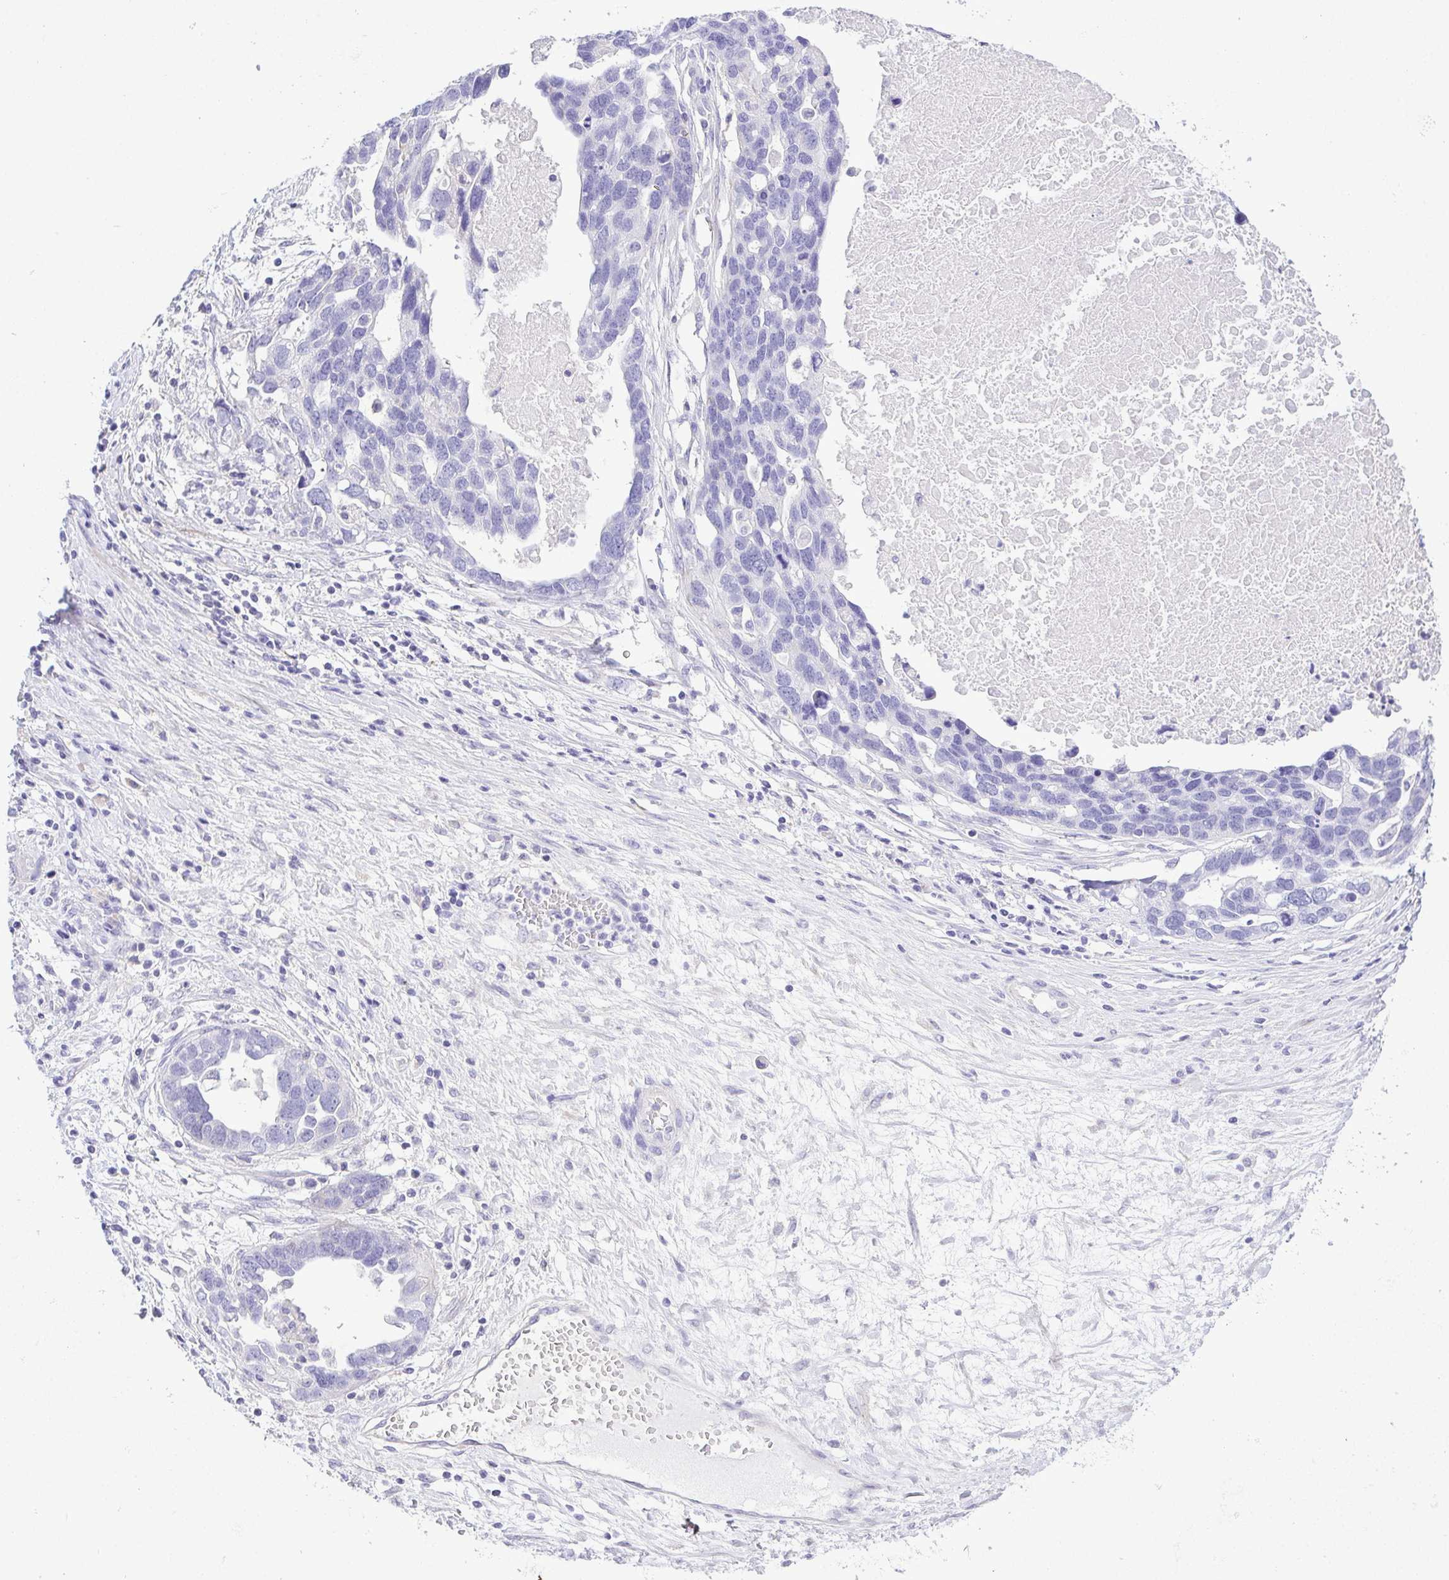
{"staining": {"intensity": "negative", "quantity": "none", "location": "none"}, "tissue": "ovarian cancer", "cell_type": "Tumor cells", "image_type": "cancer", "snomed": [{"axis": "morphology", "description": "Cystadenocarcinoma, serous, NOS"}, {"axis": "topography", "description": "Ovary"}], "caption": "A histopathology image of serous cystadenocarcinoma (ovarian) stained for a protein demonstrates no brown staining in tumor cells.", "gene": "GPR182", "patient": {"sex": "female", "age": 54}}